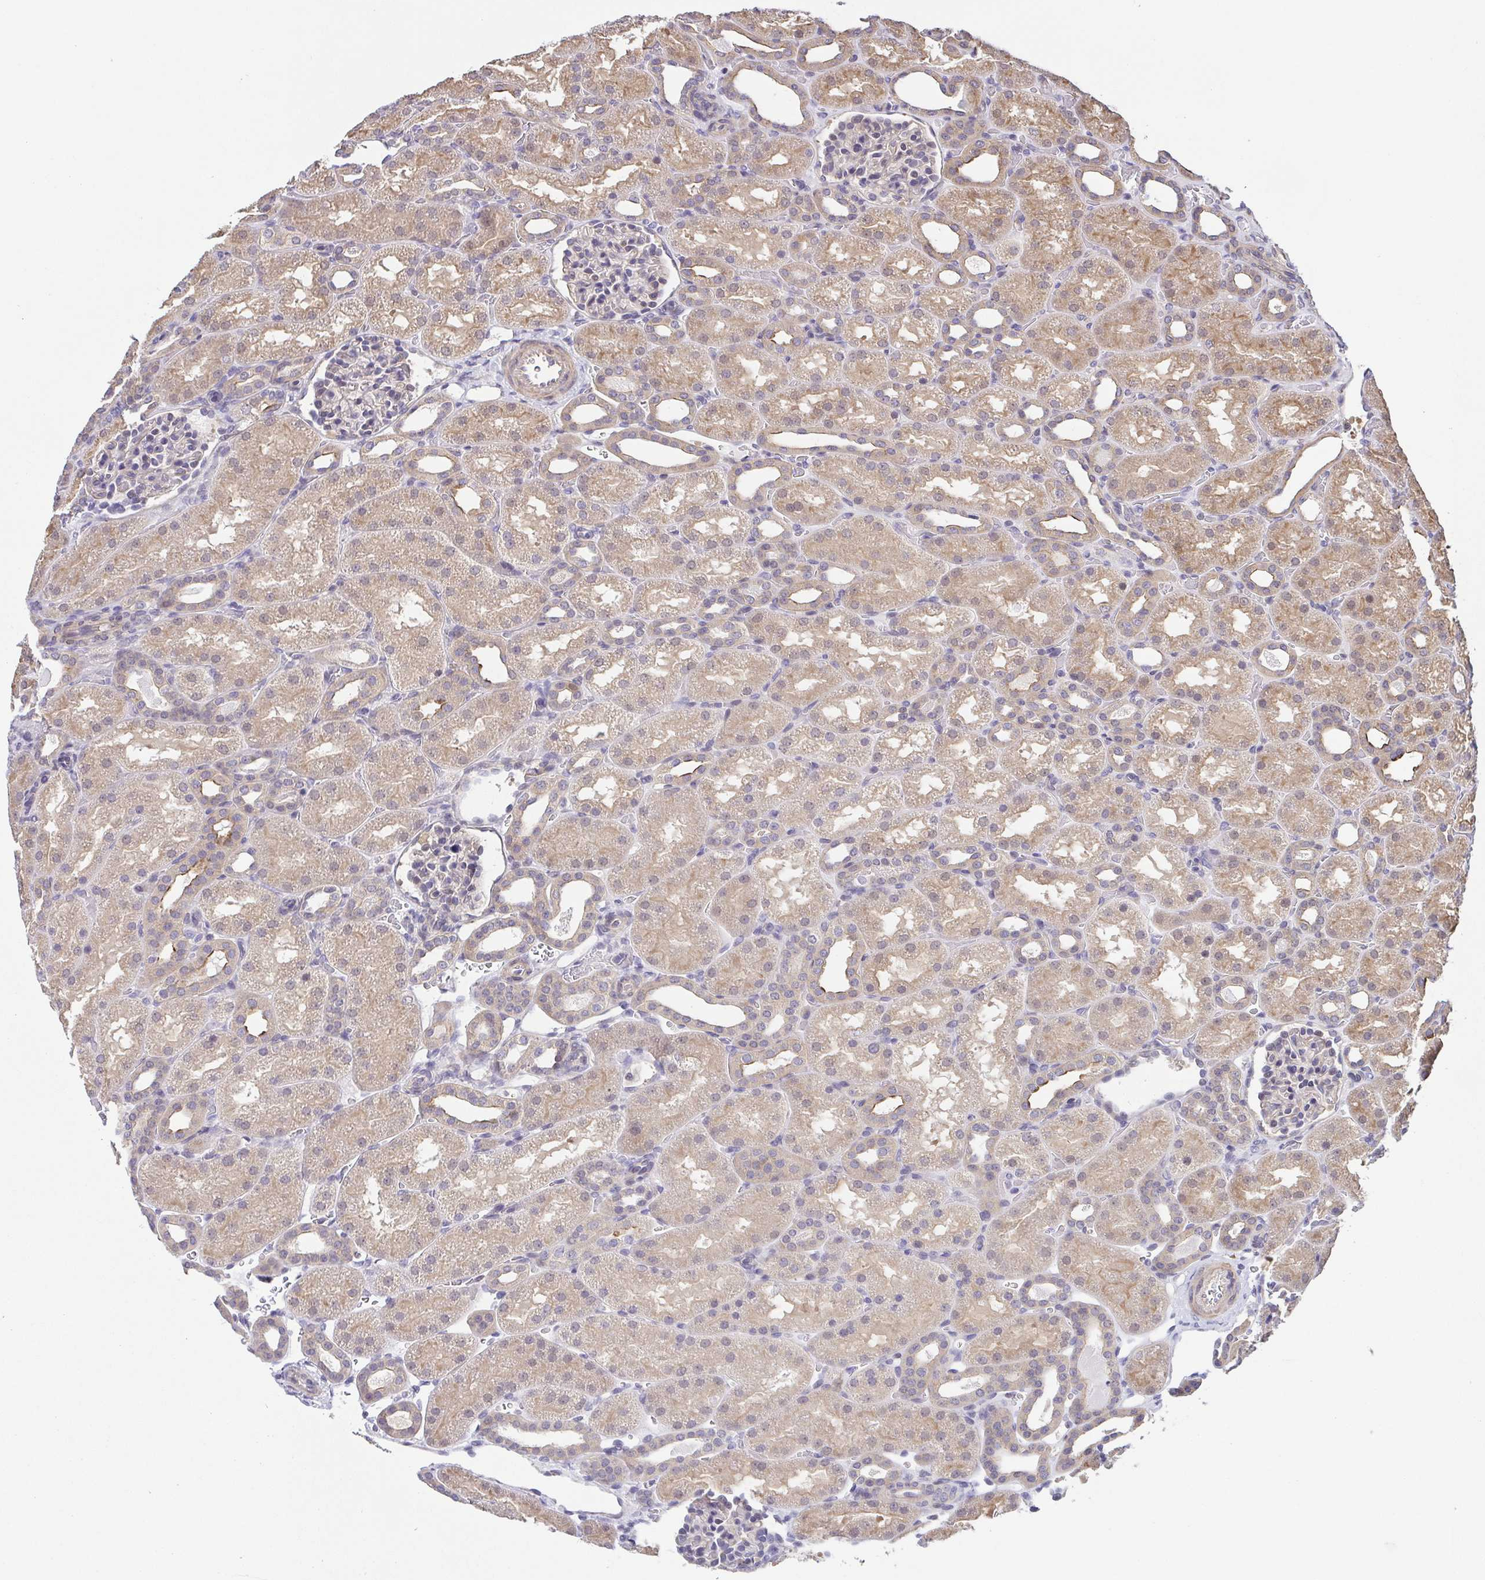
{"staining": {"intensity": "negative", "quantity": "none", "location": "none"}, "tissue": "kidney", "cell_type": "Cells in glomeruli", "image_type": "normal", "snomed": [{"axis": "morphology", "description": "Normal tissue, NOS"}, {"axis": "topography", "description": "Kidney"}], "caption": "The histopathology image exhibits no significant staining in cells in glomeruli of kidney. (DAB IHC with hematoxylin counter stain).", "gene": "PREPL", "patient": {"sex": "male", "age": 2}}